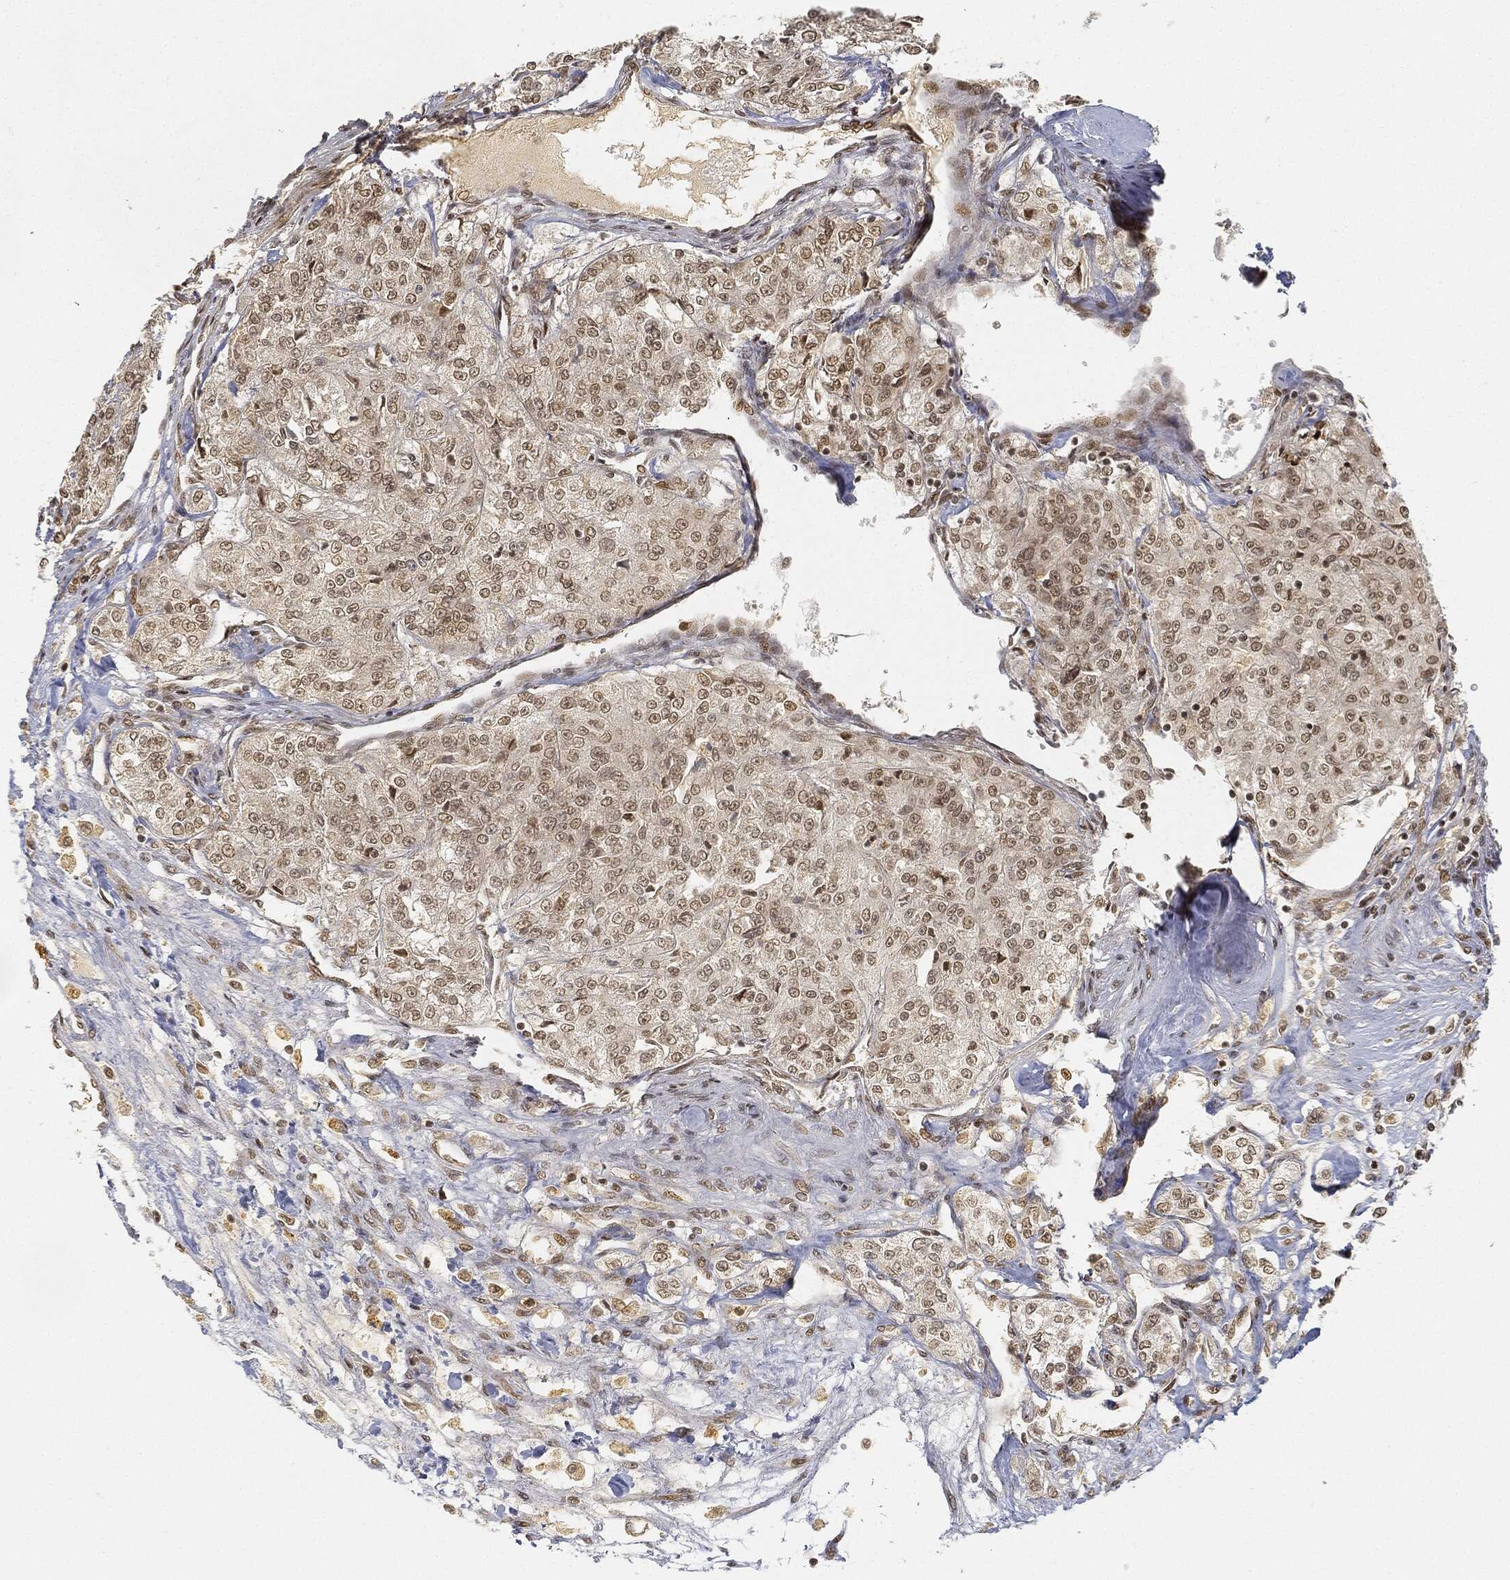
{"staining": {"intensity": "weak", "quantity": "25%-75%", "location": "nuclear"}, "tissue": "renal cancer", "cell_type": "Tumor cells", "image_type": "cancer", "snomed": [{"axis": "morphology", "description": "Adenocarcinoma, NOS"}, {"axis": "topography", "description": "Kidney"}], "caption": "There is low levels of weak nuclear expression in tumor cells of renal cancer (adenocarcinoma), as demonstrated by immunohistochemical staining (brown color).", "gene": "CIB1", "patient": {"sex": "female", "age": 63}}